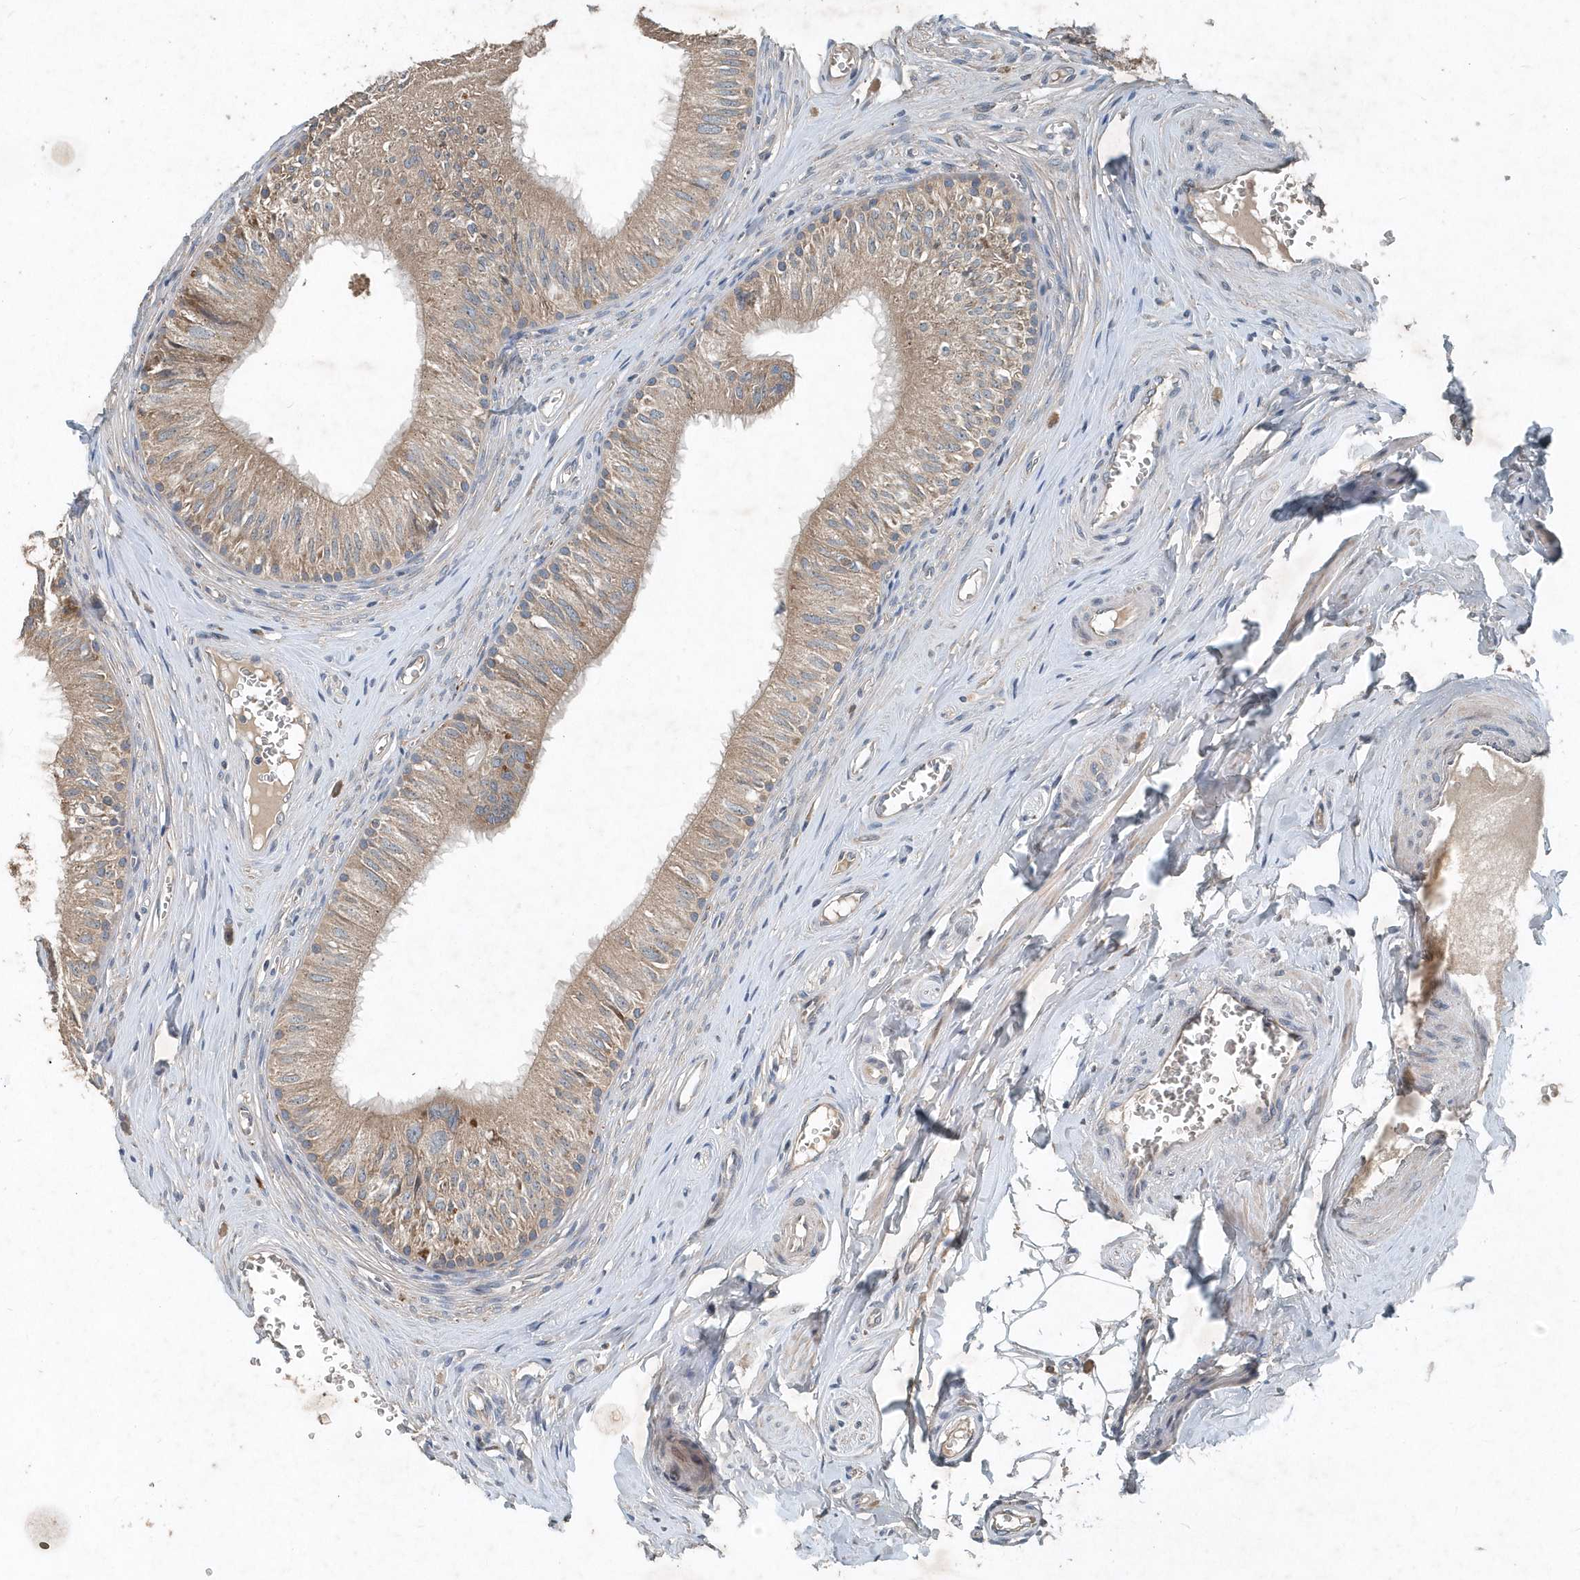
{"staining": {"intensity": "moderate", "quantity": "25%-75%", "location": "cytoplasmic/membranous"}, "tissue": "epididymis", "cell_type": "Glandular cells", "image_type": "normal", "snomed": [{"axis": "morphology", "description": "Normal tissue, NOS"}, {"axis": "topography", "description": "Epididymis"}], "caption": "High-magnification brightfield microscopy of unremarkable epididymis stained with DAB (3,3'-diaminobenzidine) (brown) and counterstained with hematoxylin (blue). glandular cells exhibit moderate cytoplasmic/membranous positivity is identified in approximately25%-75% of cells. Nuclei are stained in blue.", "gene": "SCFD2", "patient": {"sex": "male", "age": 46}}